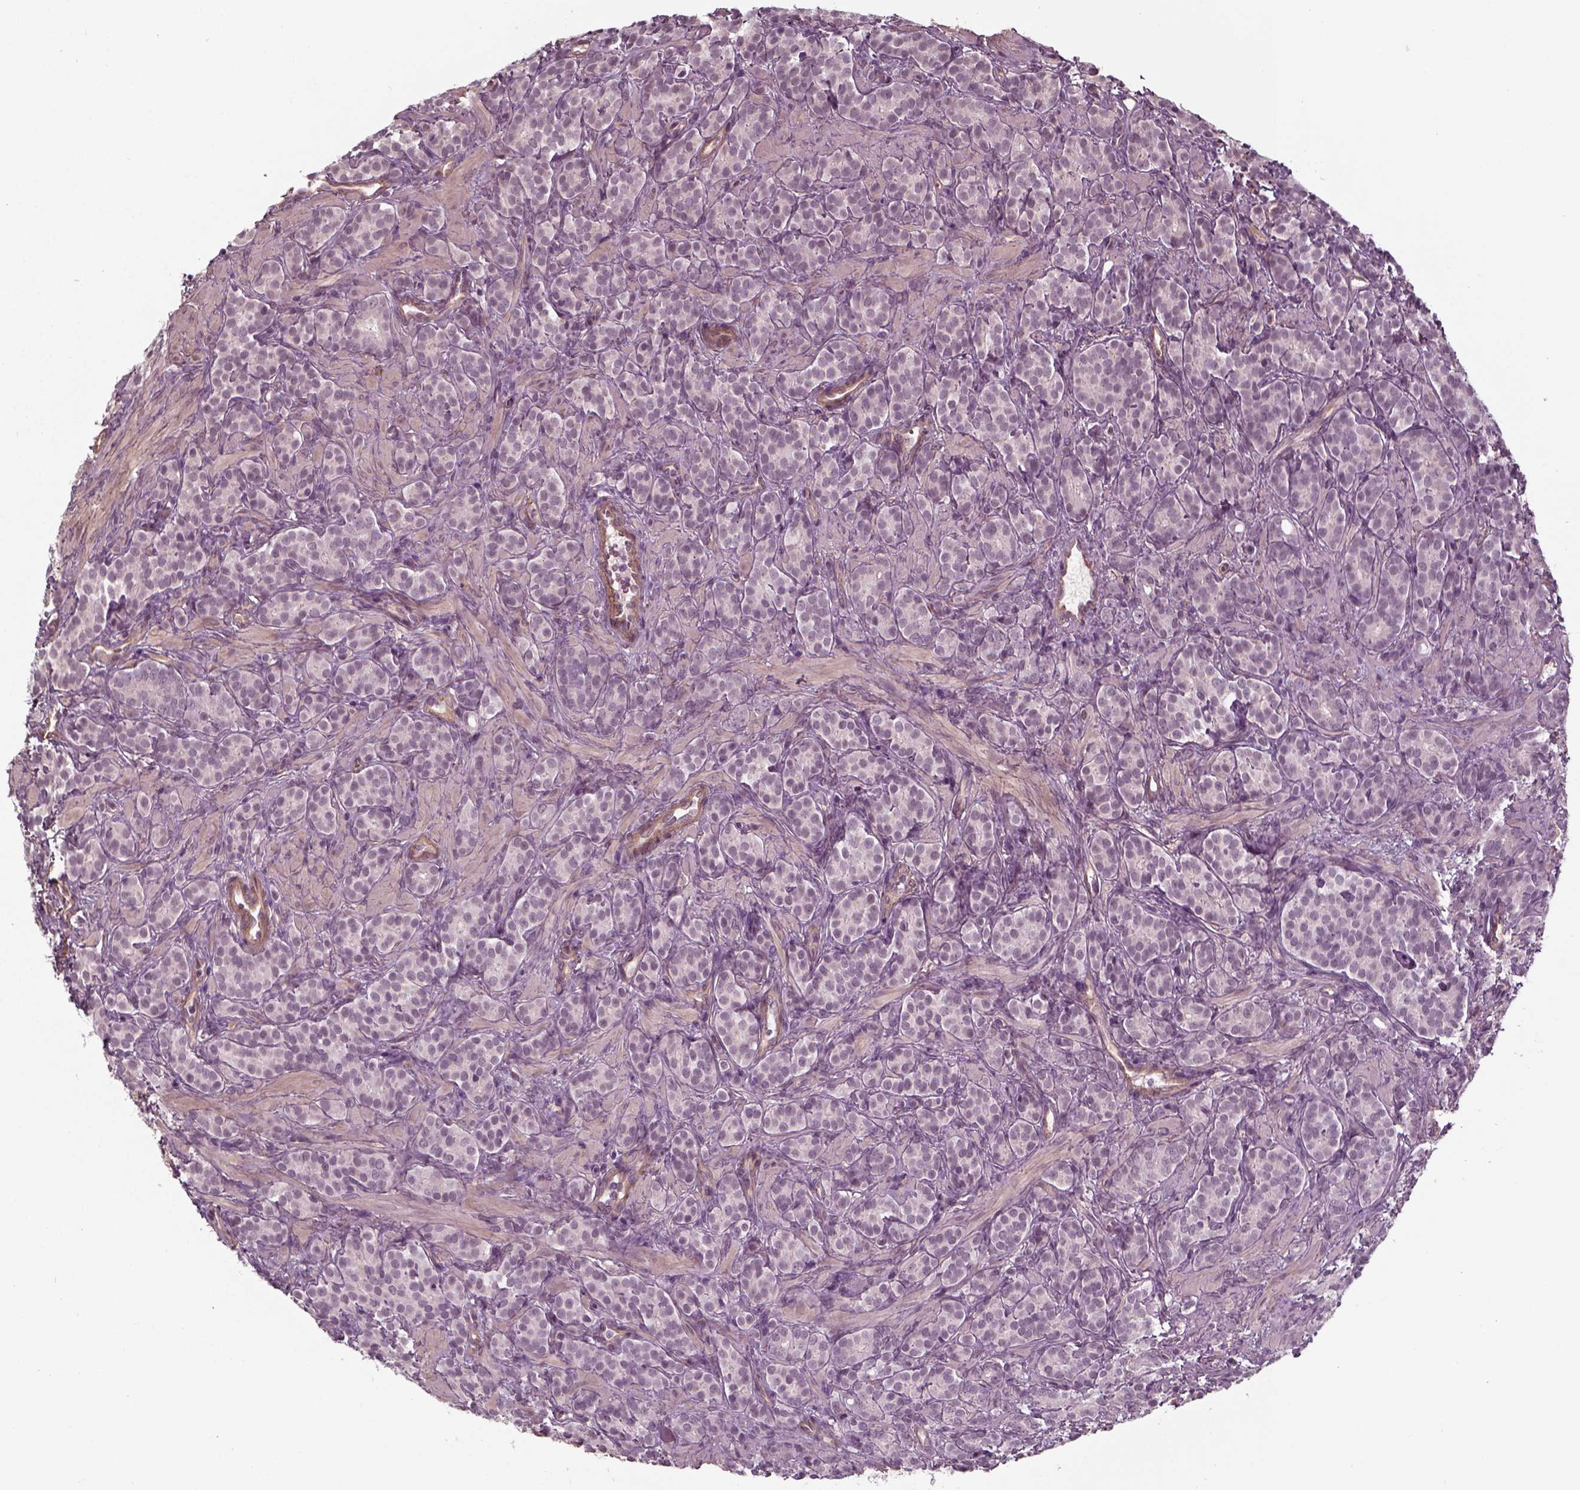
{"staining": {"intensity": "negative", "quantity": "none", "location": "none"}, "tissue": "prostate cancer", "cell_type": "Tumor cells", "image_type": "cancer", "snomed": [{"axis": "morphology", "description": "Adenocarcinoma, High grade"}, {"axis": "topography", "description": "Prostate"}], "caption": "DAB (3,3'-diaminobenzidine) immunohistochemical staining of prostate adenocarcinoma (high-grade) displays no significant expression in tumor cells. (Stains: DAB (3,3'-diaminobenzidine) immunohistochemistry with hematoxylin counter stain, Microscopy: brightfield microscopy at high magnification).", "gene": "LAMB2", "patient": {"sex": "male", "age": 84}}